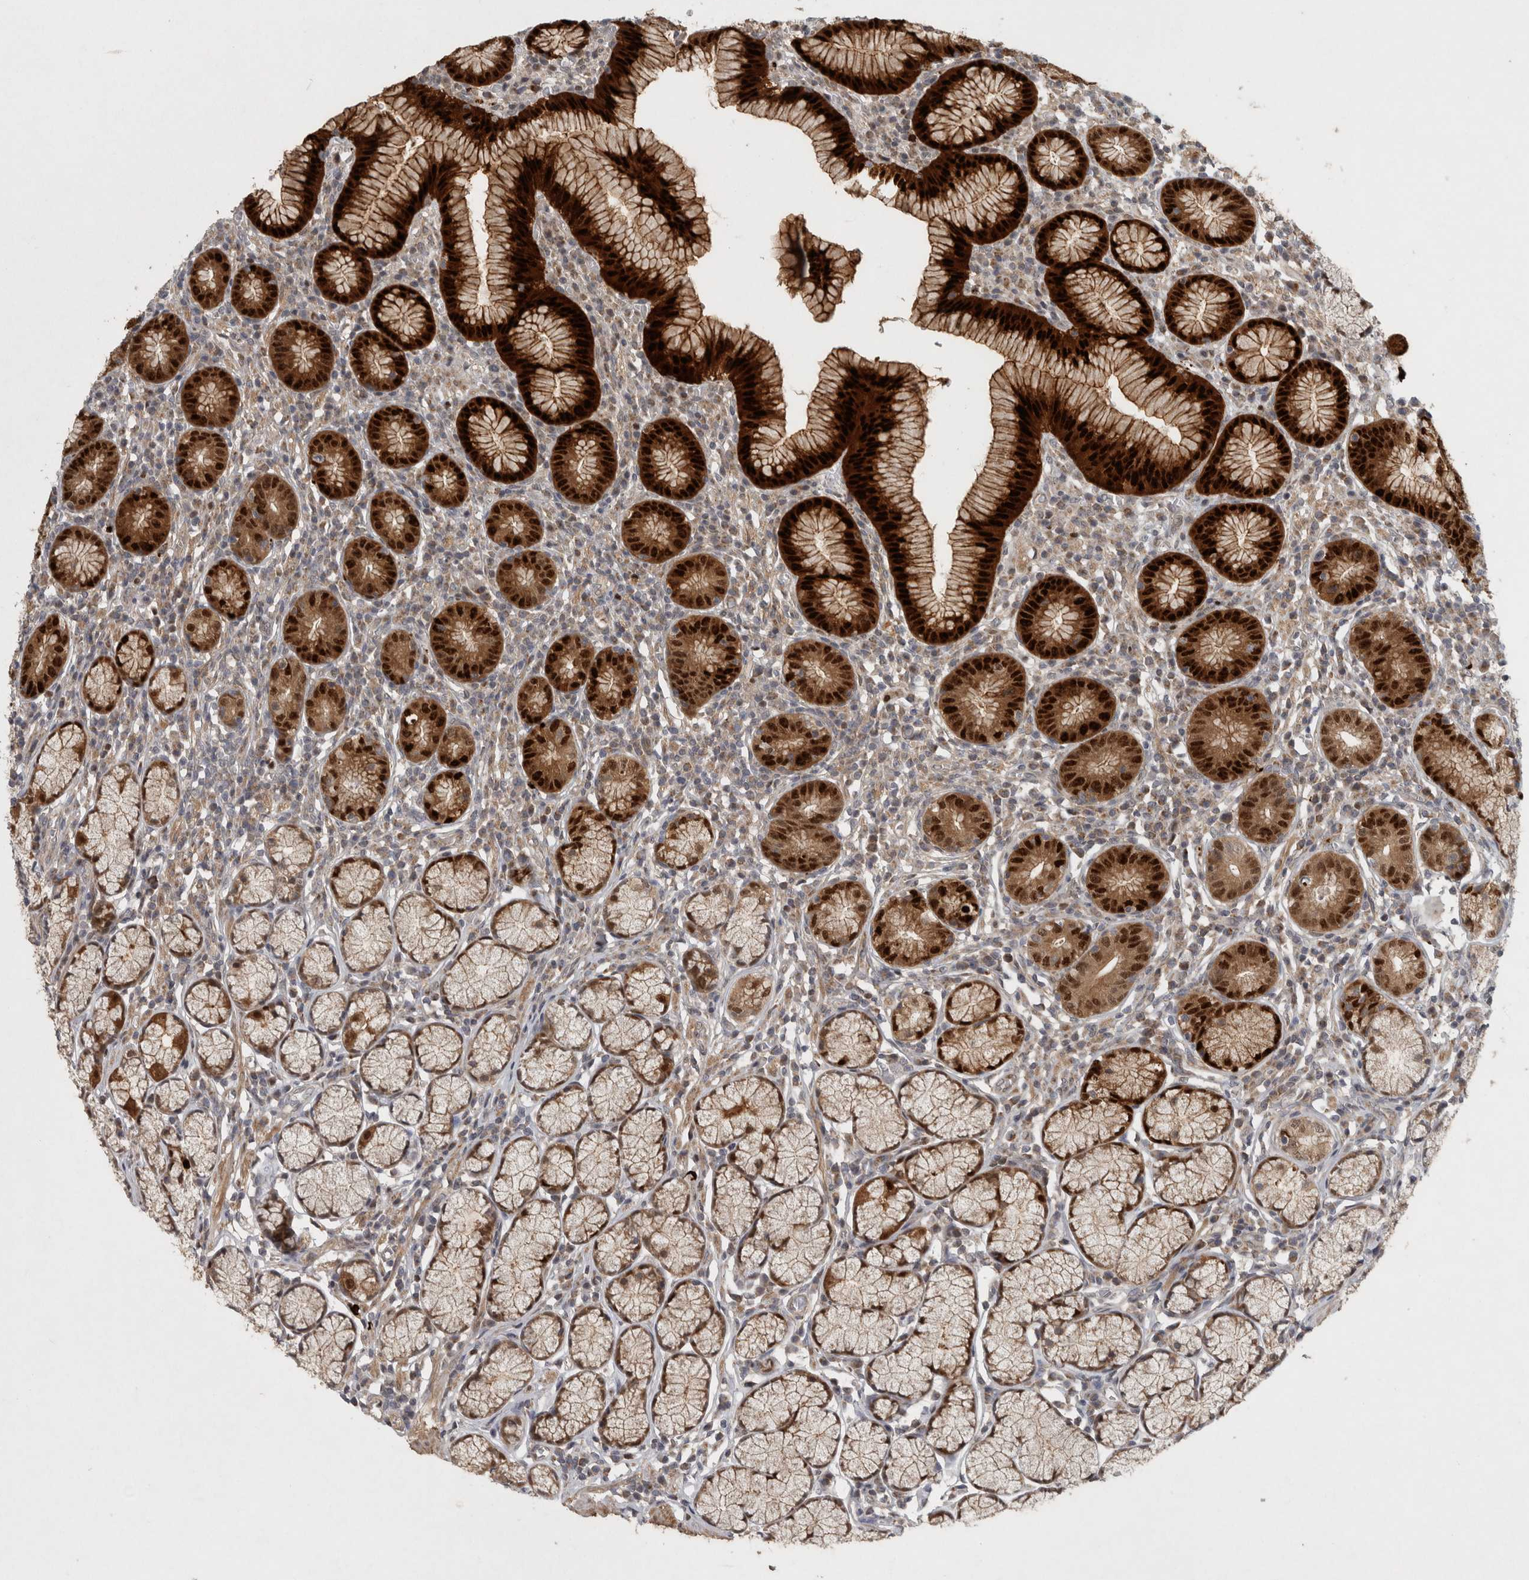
{"staining": {"intensity": "strong", "quantity": ">75%", "location": "cytoplasmic/membranous,nuclear"}, "tissue": "stomach", "cell_type": "Glandular cells", "image_type": "normal", "snomed": [{"axis": "morphology", "description": "Normal tissue, NOS"}, {"axis": "topography", "description": "Stomach"}], "caption": "Strong cytoplasmic/membranous,nuclear staining is appreciated in approximately >75% of glandular cells in unremarkable stomach.", "gene": "KDM8", "patient": {"sex": "male", "age": 55}}